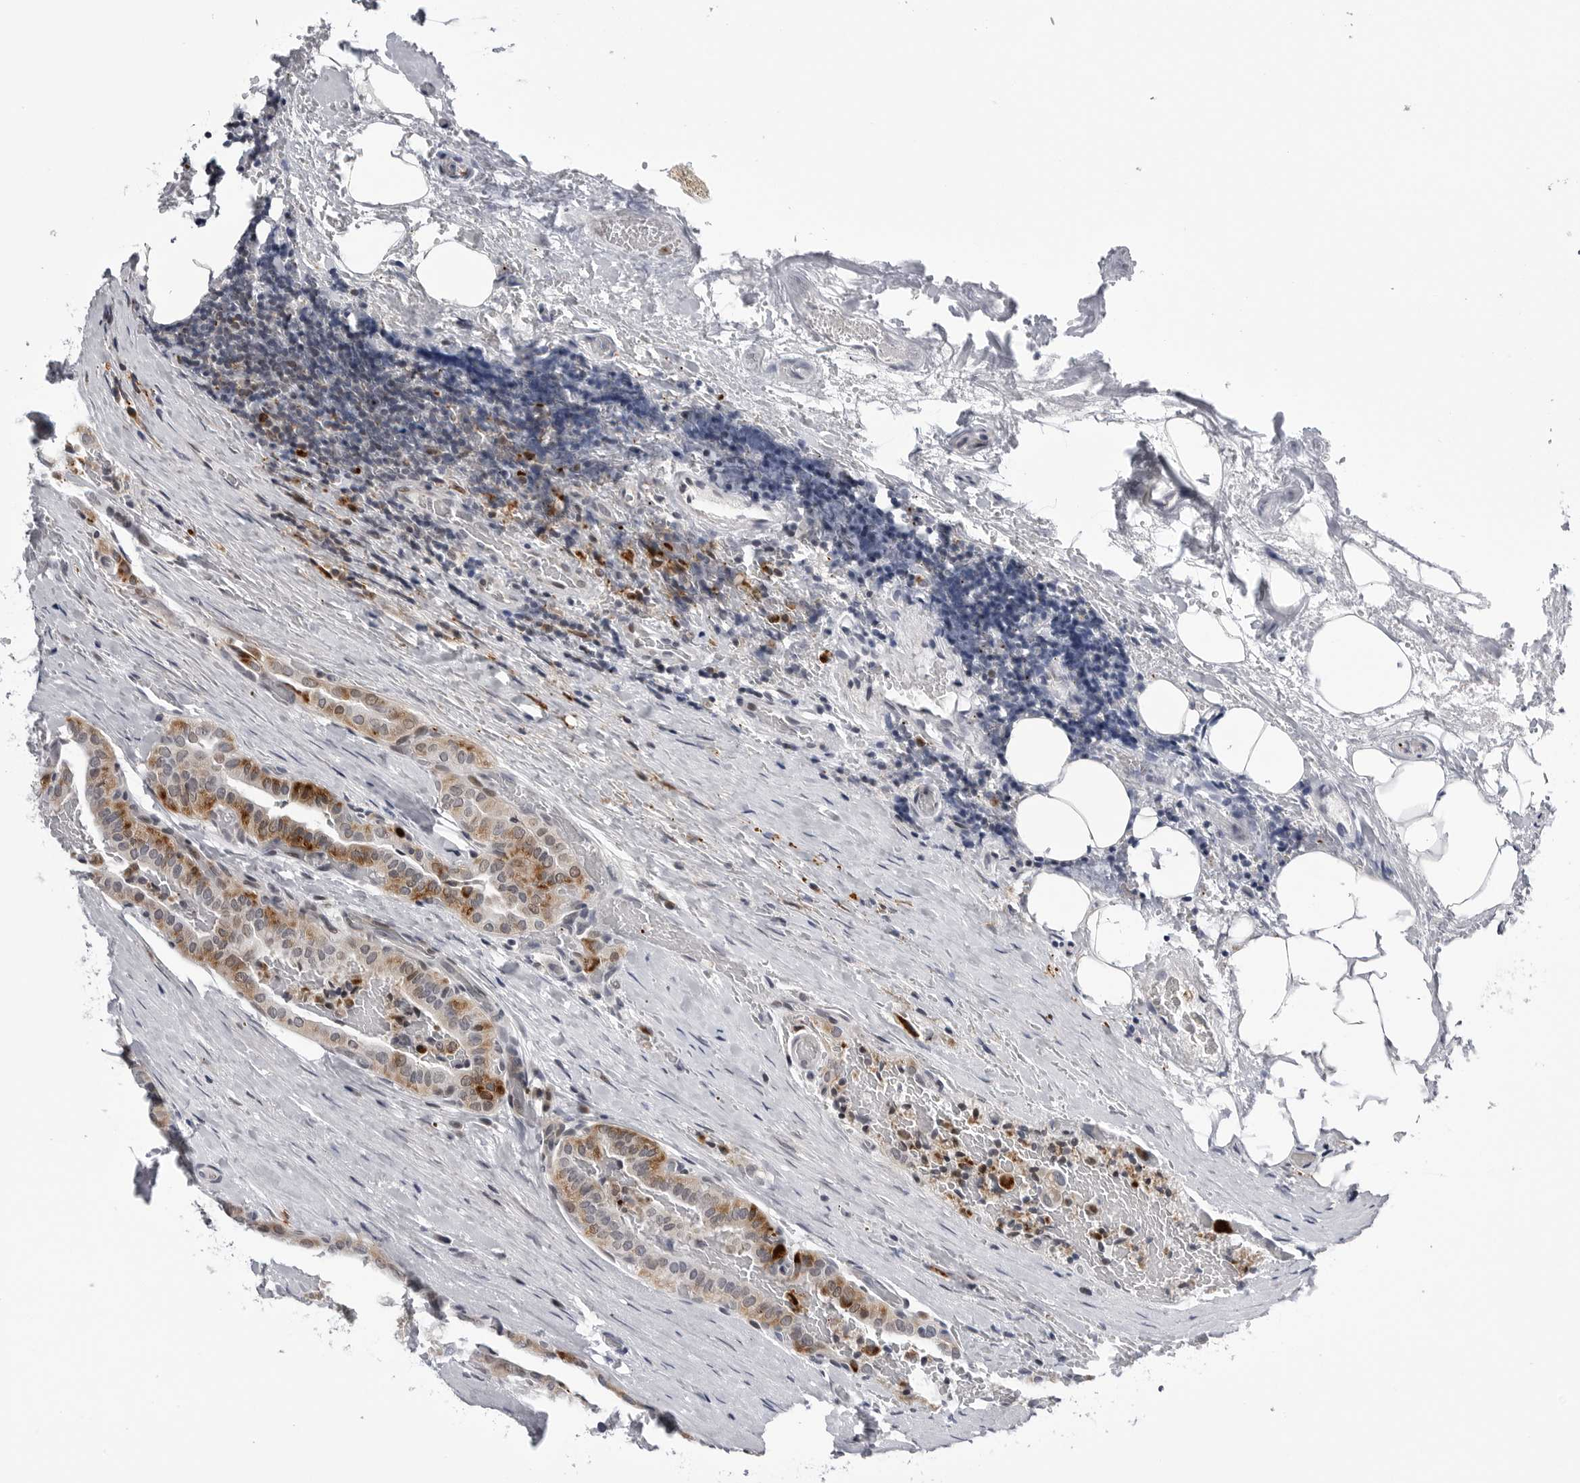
{"staining": {"intensity": "moderate", "quantity": "25%-75%", "location": "cytoplasmic/membranous"}, "tissue": "thyroid cancer", "cell_type": "Tumor cells", "image_type": "cancer", "snomed": [{"axis": "morphology", "description": "Papillary adenocarcinoma, NOS"}, {"axis": "topography", "description": "Thyroid gland"}], "caption": "Human thyroid papillary adenocarcinoma stained with a protein marker demonstrates moderate staining in tumor cells.", "gene": "CDK20", "patient": {"sex": "male", "age": 77}}